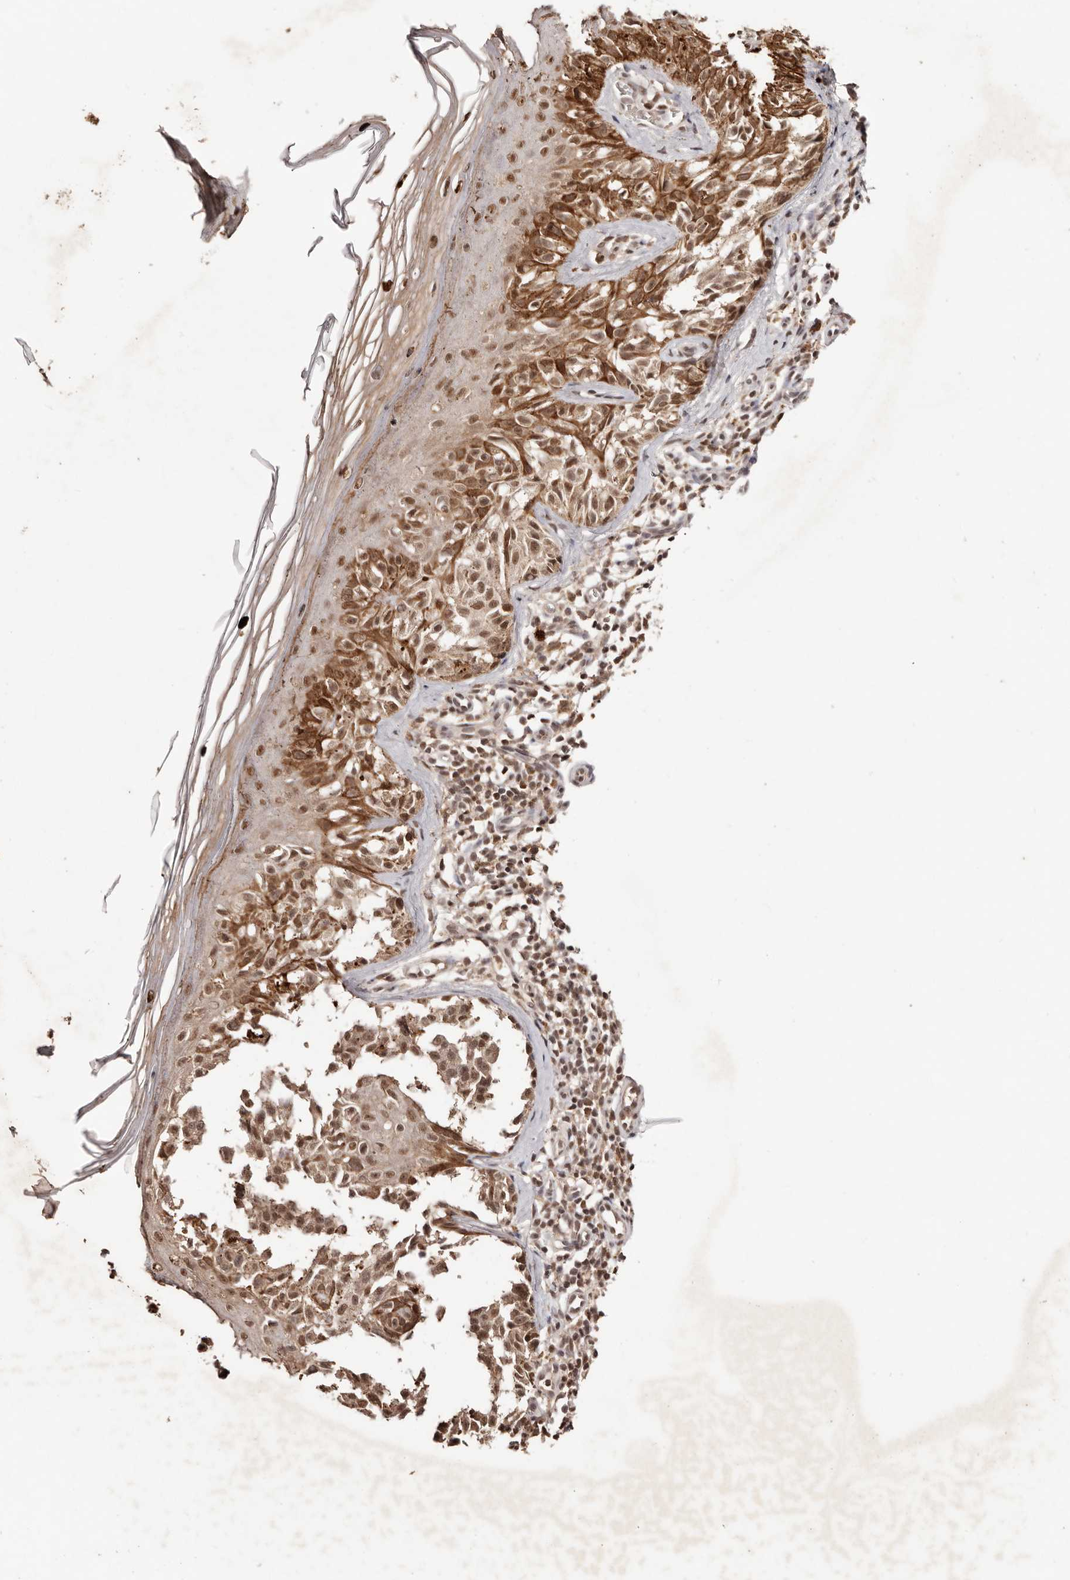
{"staining": {"intensity": "moderate", "quantity": ">75%", "location": "nuclear"}, "tissue": "melanoma", "cell_type": "Tumor cells", "image_type": "cancer", "snomed": [{"axis": "morphology", "description": "Malignant melanoma, NOS"}, {"axis": "topography", "description": "Skin"}], "caption": "This is an image of IHC staining of malignant melanoma, which shows moderate staining in the nuclear of tumor cells.", "gene": "BICRAL", "patient": {"sex": "female", "age": 50}}